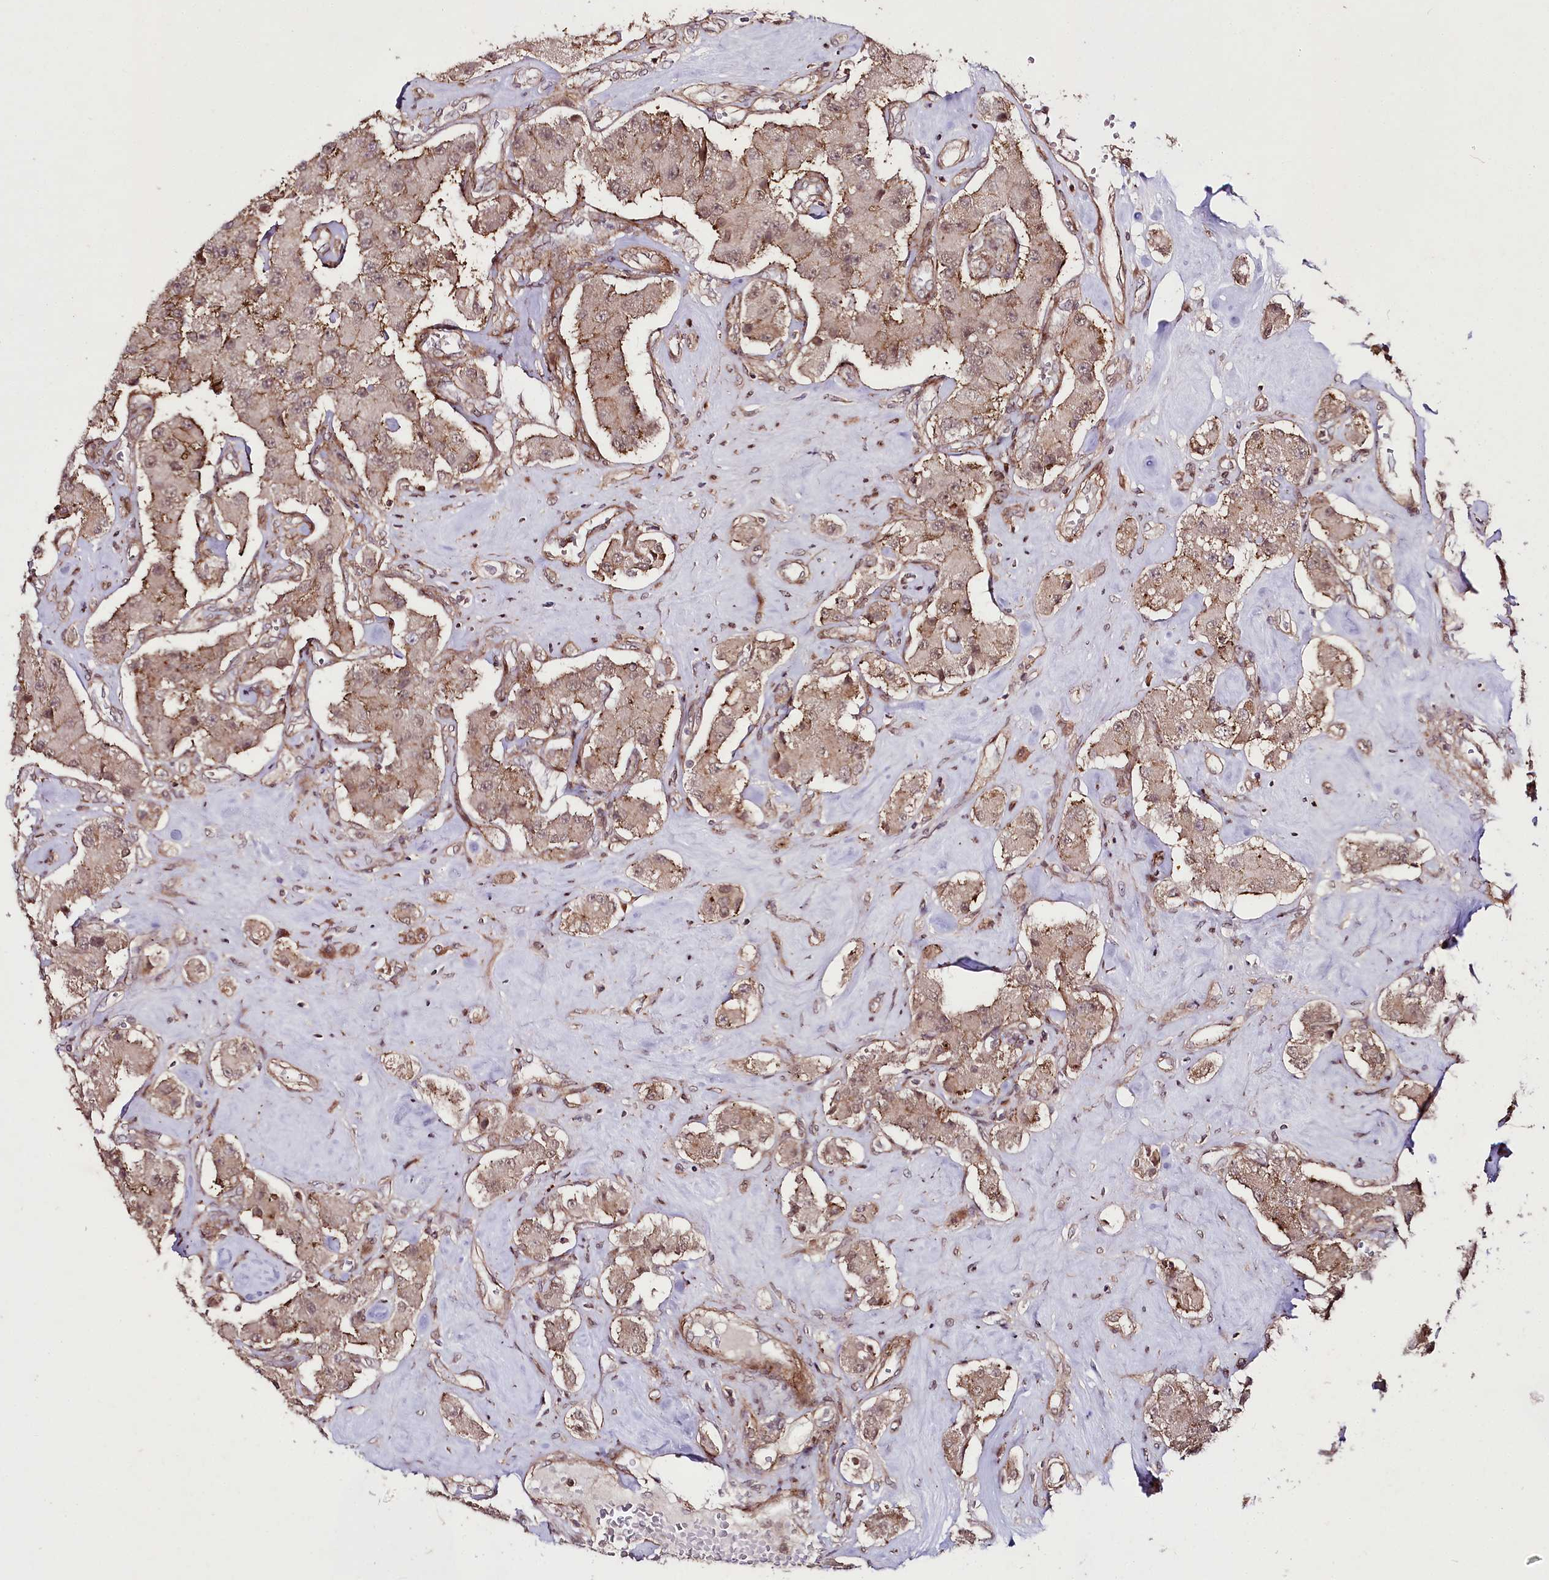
{"staining": {"intensity": "moderate", "quantity": "25%-75%", "location": "cytoplasmic/membranous"}, "tissue": "carcinoid", "cell_type": "Tumor cells", "image_type": "cancer", "snomed": [{"axis": "morphology", "description": "Carcinoid, malignant, NOS"}, {"axis": "topography", "description": "Pancreas"}], "caption": "Protein expression analysis of carcinoid (malignant) reveals moderate cytoplasmic/membranous expression in about 25%-75% of tumor cells.", "gene": "PHLDB1", "patient": {"sex": "male", "age": 41}}